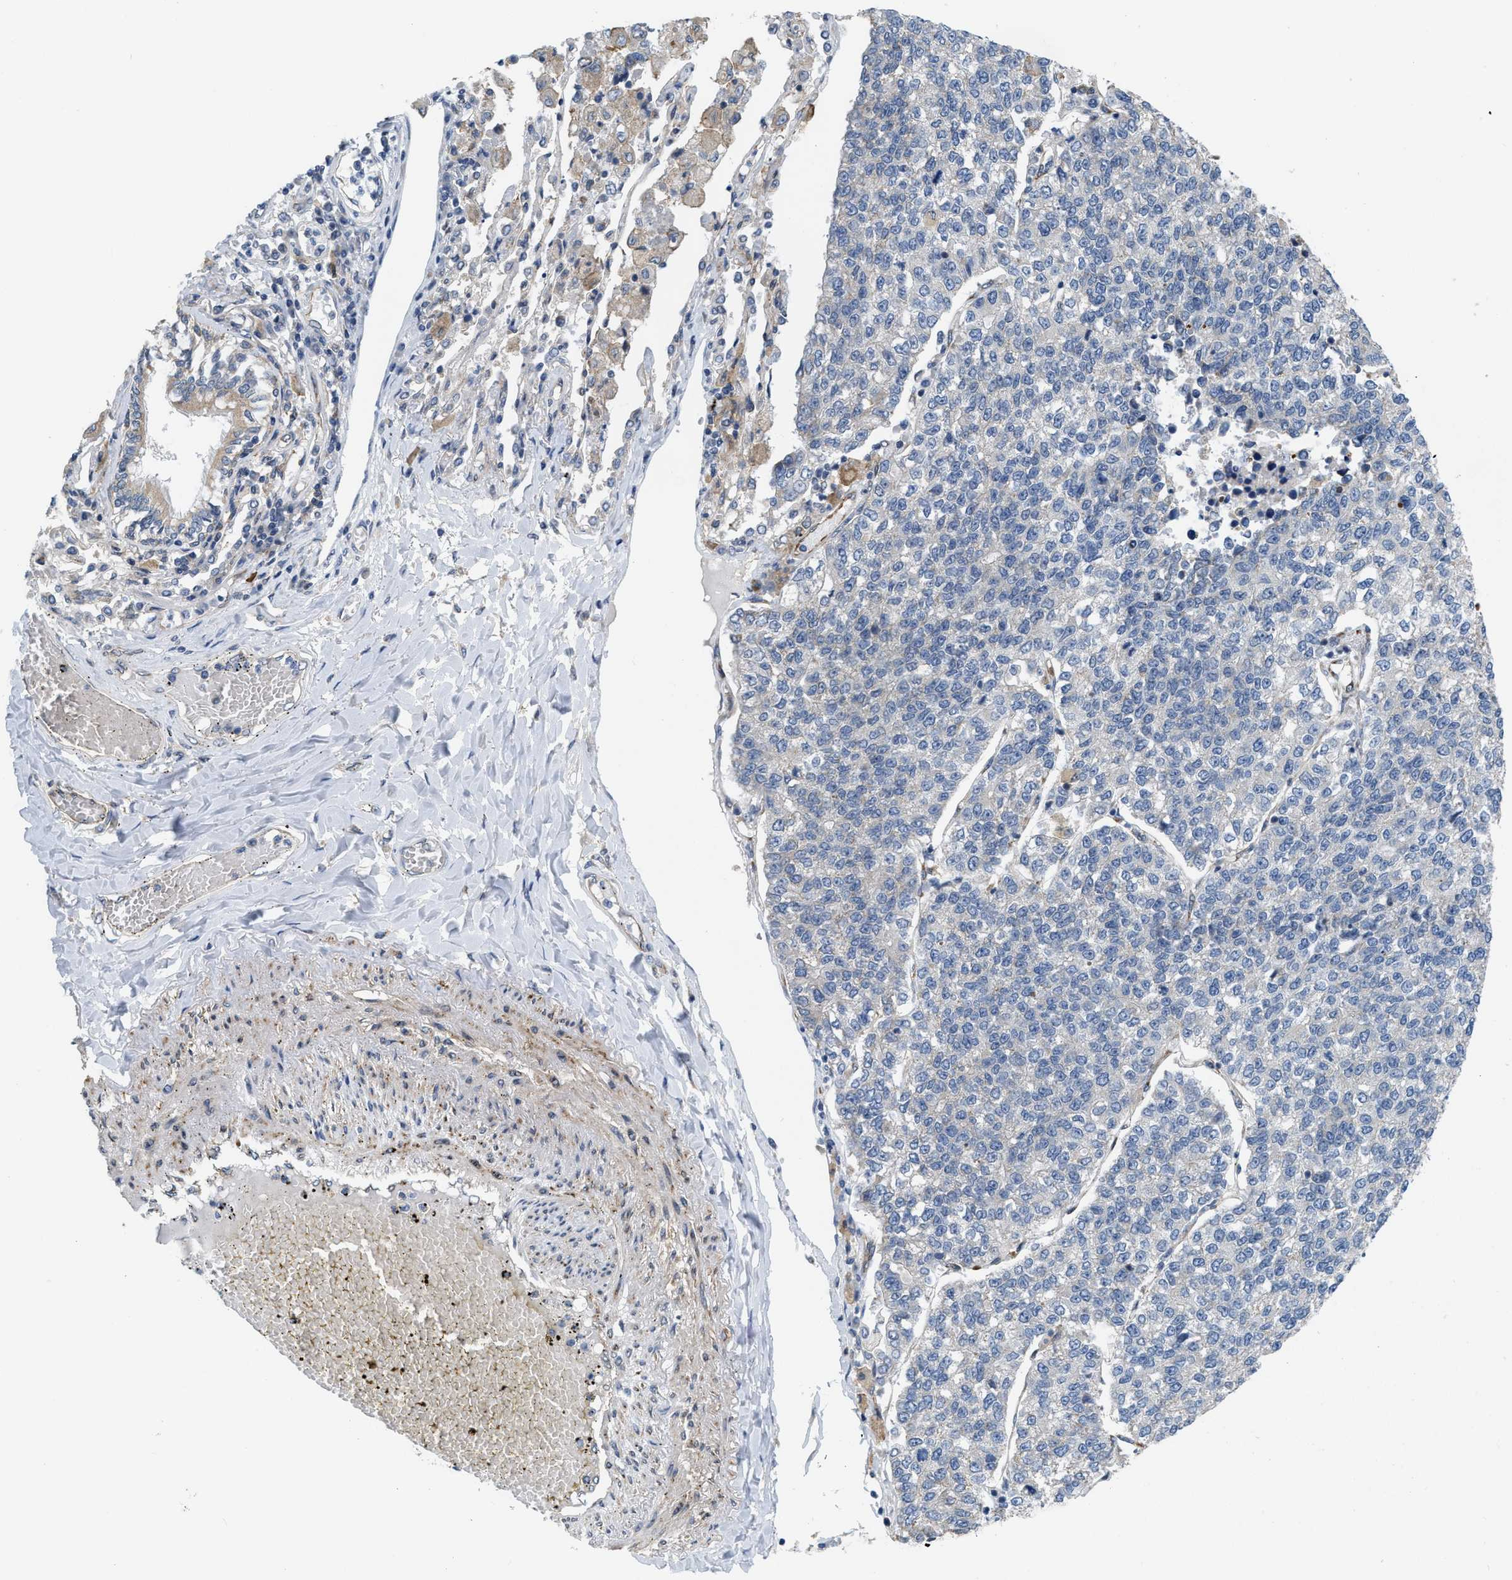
{"staining": {"intensity": "negative", "quantity": "none", "location": "none"}, "tissue": "lung cancer", "cell_type": "Tumor cells", "image_type": "cancer", "snomed": [{"axis": "morphology", "description": "Adenocarcinoma, NOS"}, {"axis": "topography", "description": "Lung"}], "caption": "This micrograph is of adenocarcinoma (lung) stained with immunohistochemistry to label a protein in brown with the nuclei are counter-stained blue. There is no positivity in tumor cells. Brightfield microscopy of immunohistochemistry (IHC) stained with DAB (brown) and hematoxylin (blue), captured at high magnification.", "gene": "EOGT", "patient": {"sex": "male", "age": 49}}